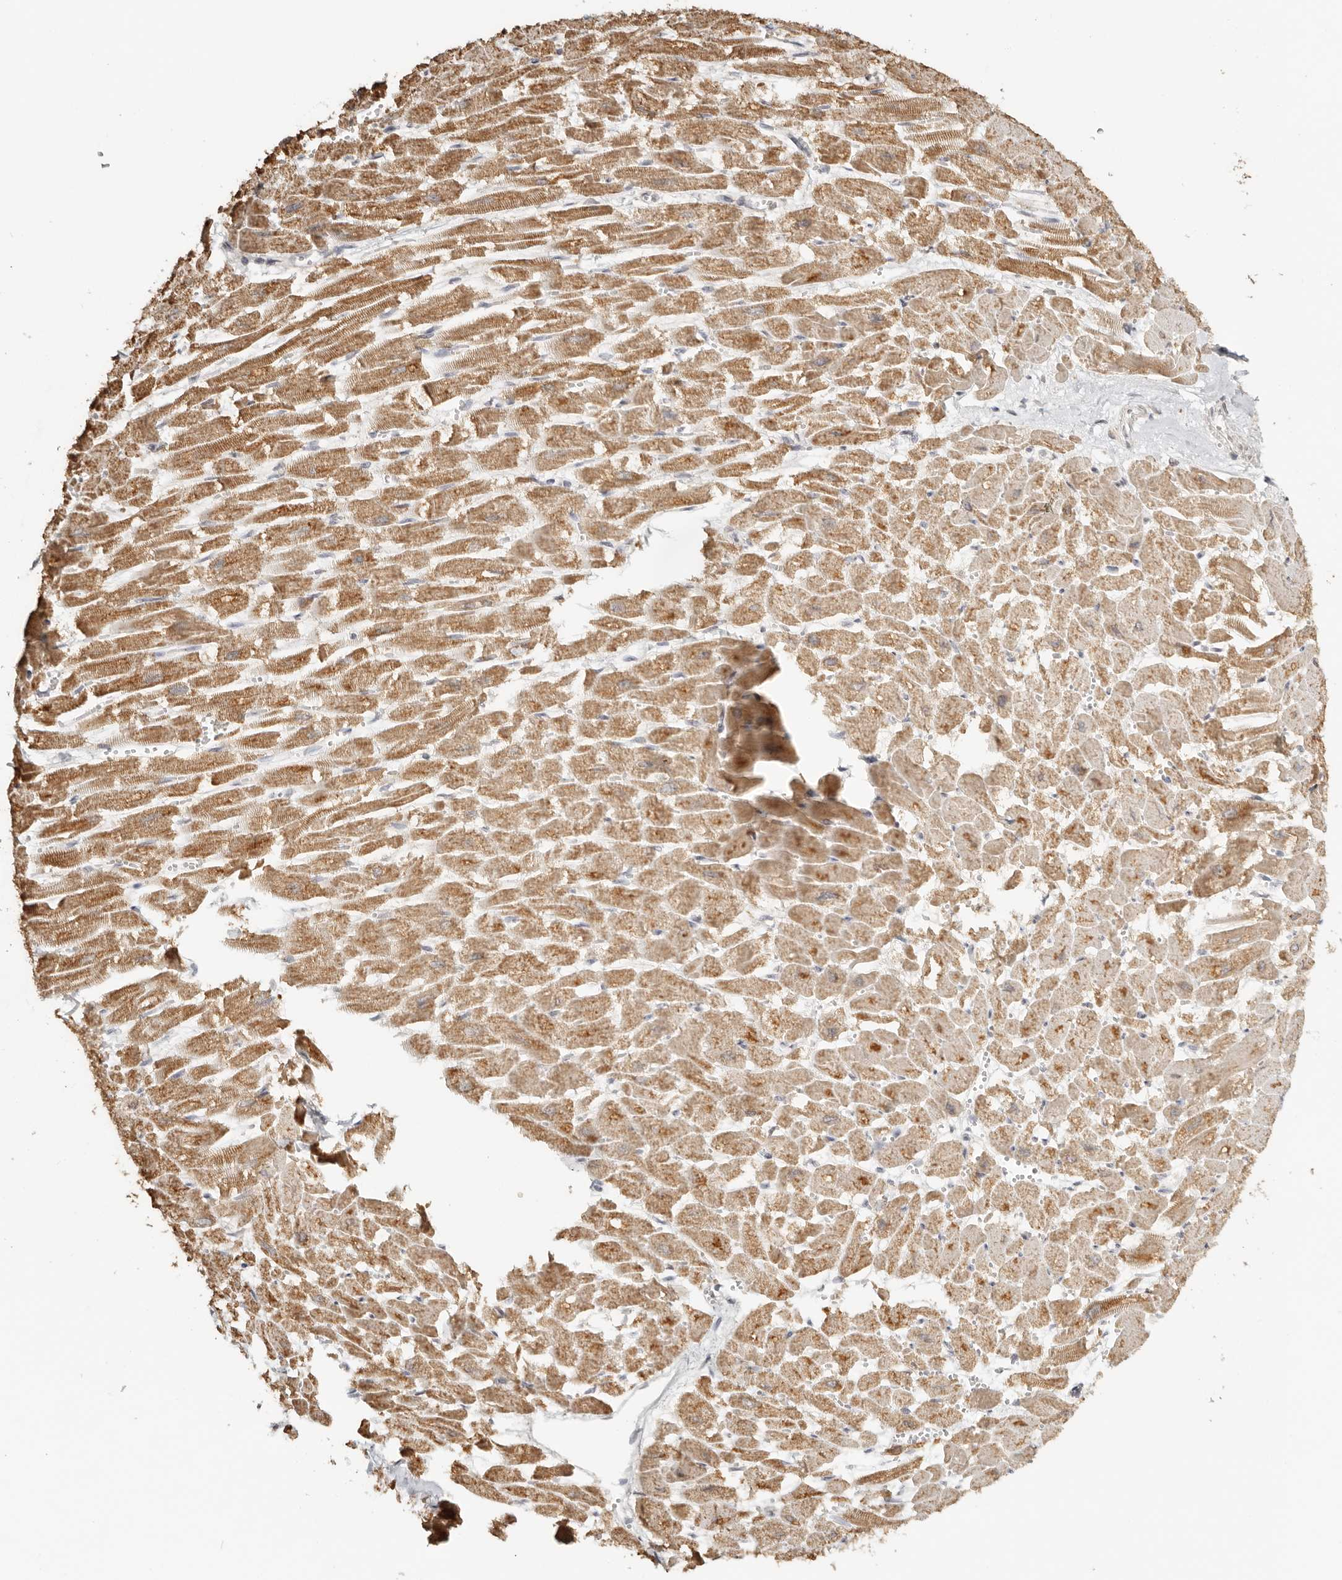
{"staining": {"intensity": "moderate", "quantity": ">75%", "location": "cytoplasmic/membranous"}, "tissue": "heart muscle", "cell_type": "Cardiomyocytes", "image_type": "normal", "snomed": [{"axis": "morphology", "description": "Normal tissue, NOS"}, {"axis": "topography", "description": "Heart"}], "caption": "Human heart muscle stained for a protein (brown) reveals moderate cytoplasmic/membranous positive staining in about >75% of cardiomyocytes.", "gene": "KDF1", "patient": {"sex": "male", "age": 54}}